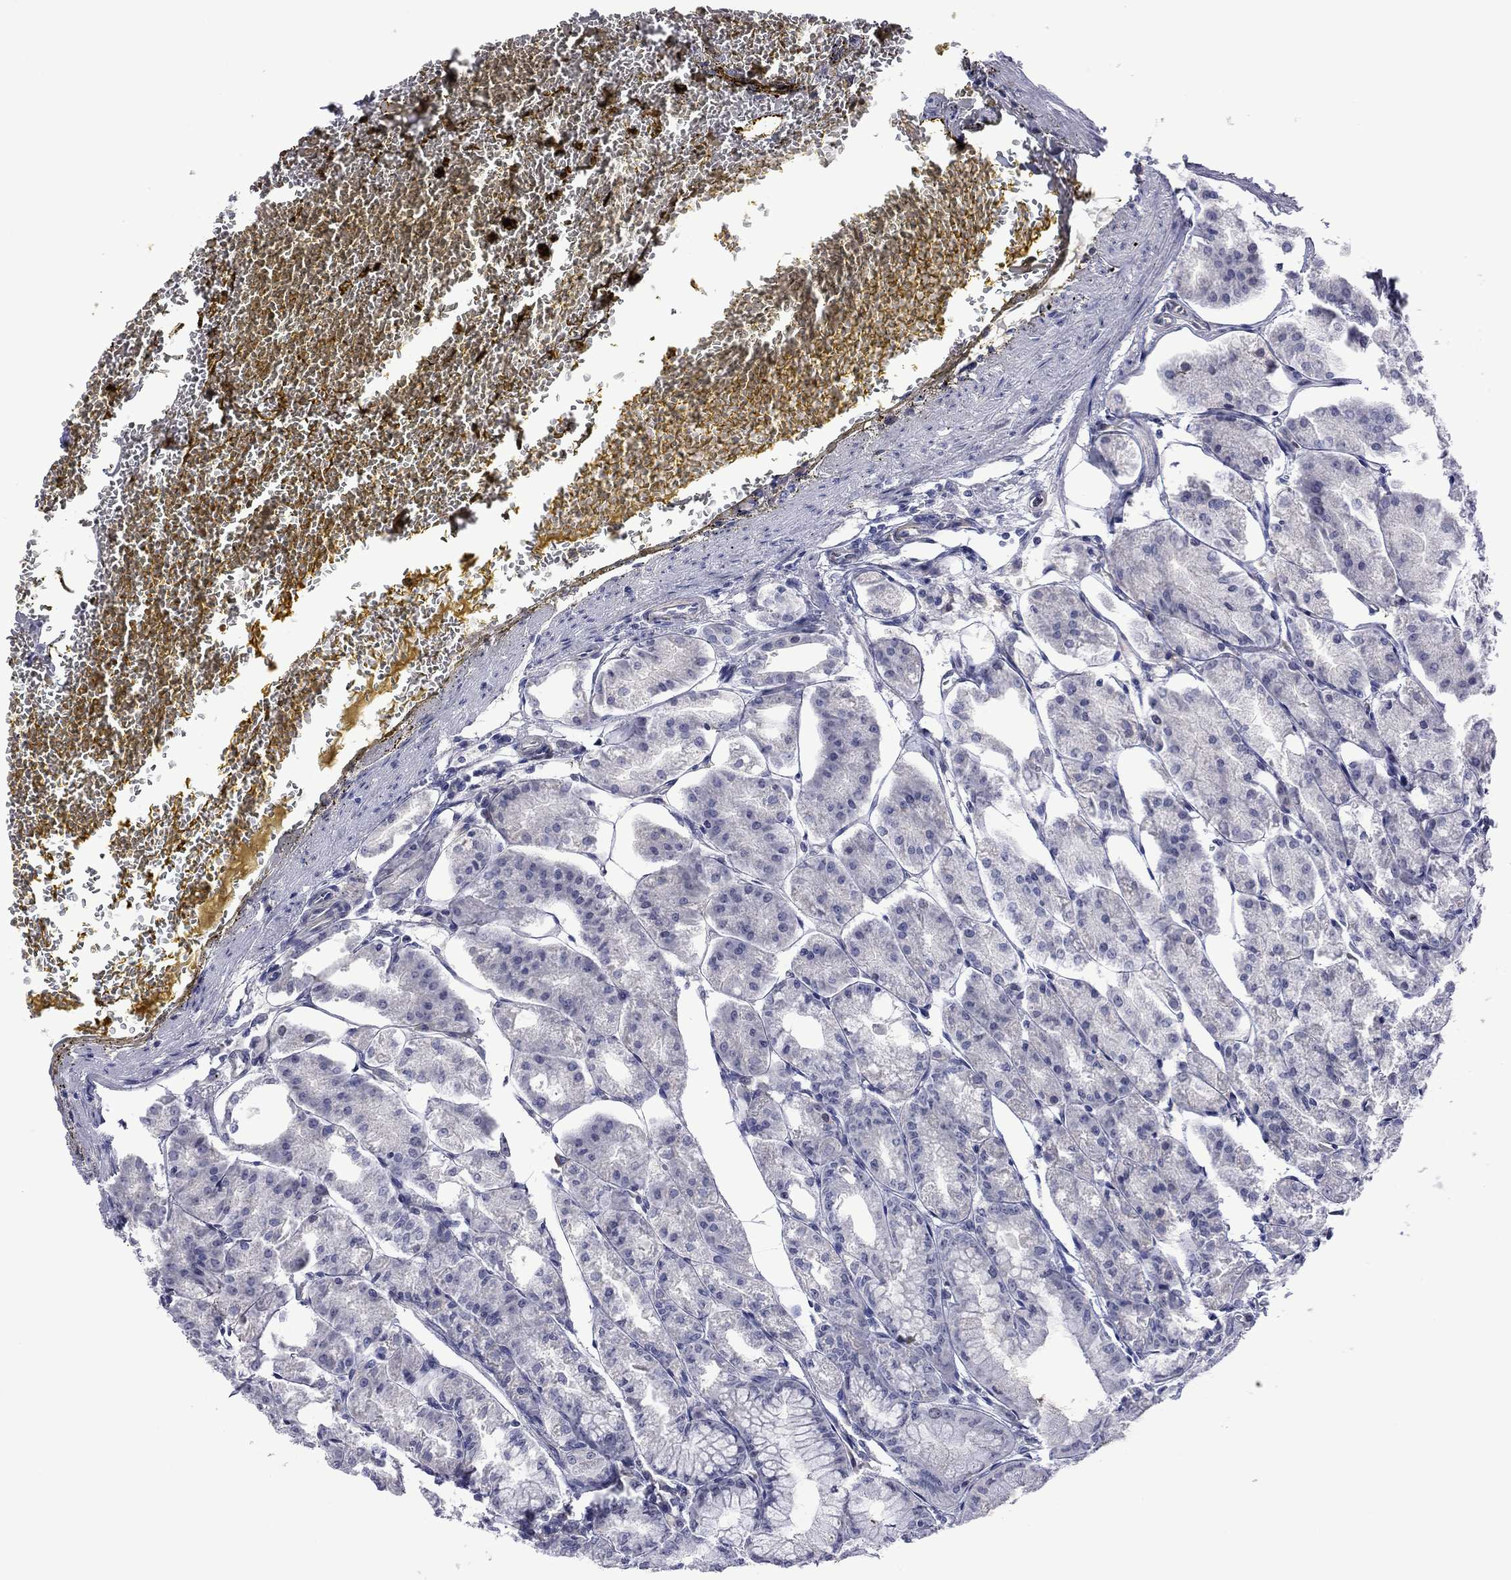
{"staining": {"intensity": "negative", "quantity": "none", "location": "none"}, "tissue": "stomach", "cell_type": "Glandular cells", "image_type": "normal", "snomed": [{"axis": "morphology", "description": "Normal tissue, NOS"}, {"axis": "topography", "description": "Stomach, lower"}], "caption": "The photomicrograph displays no staining of glandular cells in normal stomach. (DAB IHC with hematoxylin counter stain).", "gene": "POU5F2", "patient": {"sex": "male", "age": 71}}